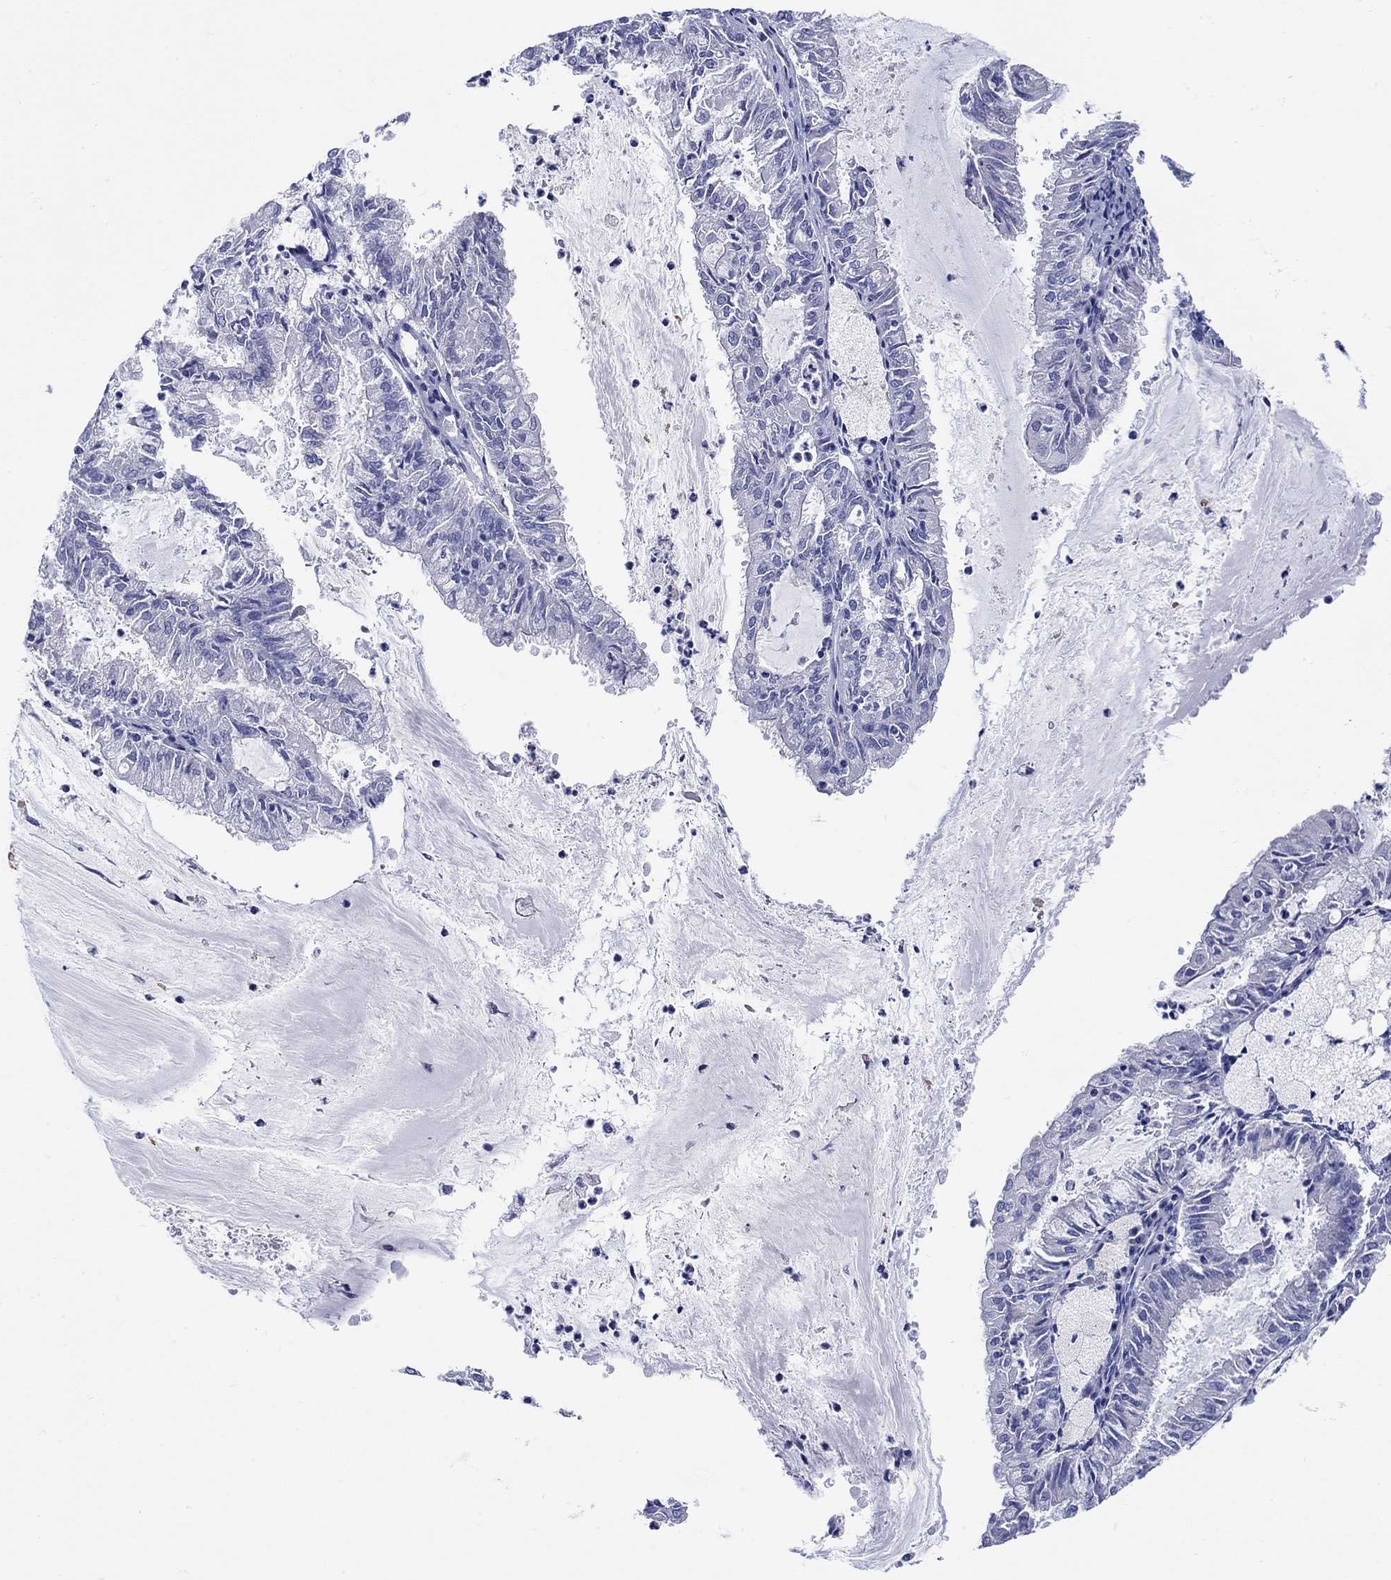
{"staining": {"intensity": "negative", "quantity": "none", "location": "none"}, "tissue": "endometrial cancer", "cell_type": "Tumor cells", "image_type": "cancer", "snomed": [{"axis": "morphology", "description": "Adenocarcinoma, NOS"}, {"axis": "topography", "description": "Endometrium"}], "caption": "This is a photomicrograph of immunohistochemistry (IHC) staining of endometrial cancer, which shows no positivity in tumor cells. (DAB (3,3'-diaminobenzidine) immunohistochemistry (IHC) with hematoxylin counter stain).", "gene": "KRT222", "patient": {"sex": "female", "age": 57}}